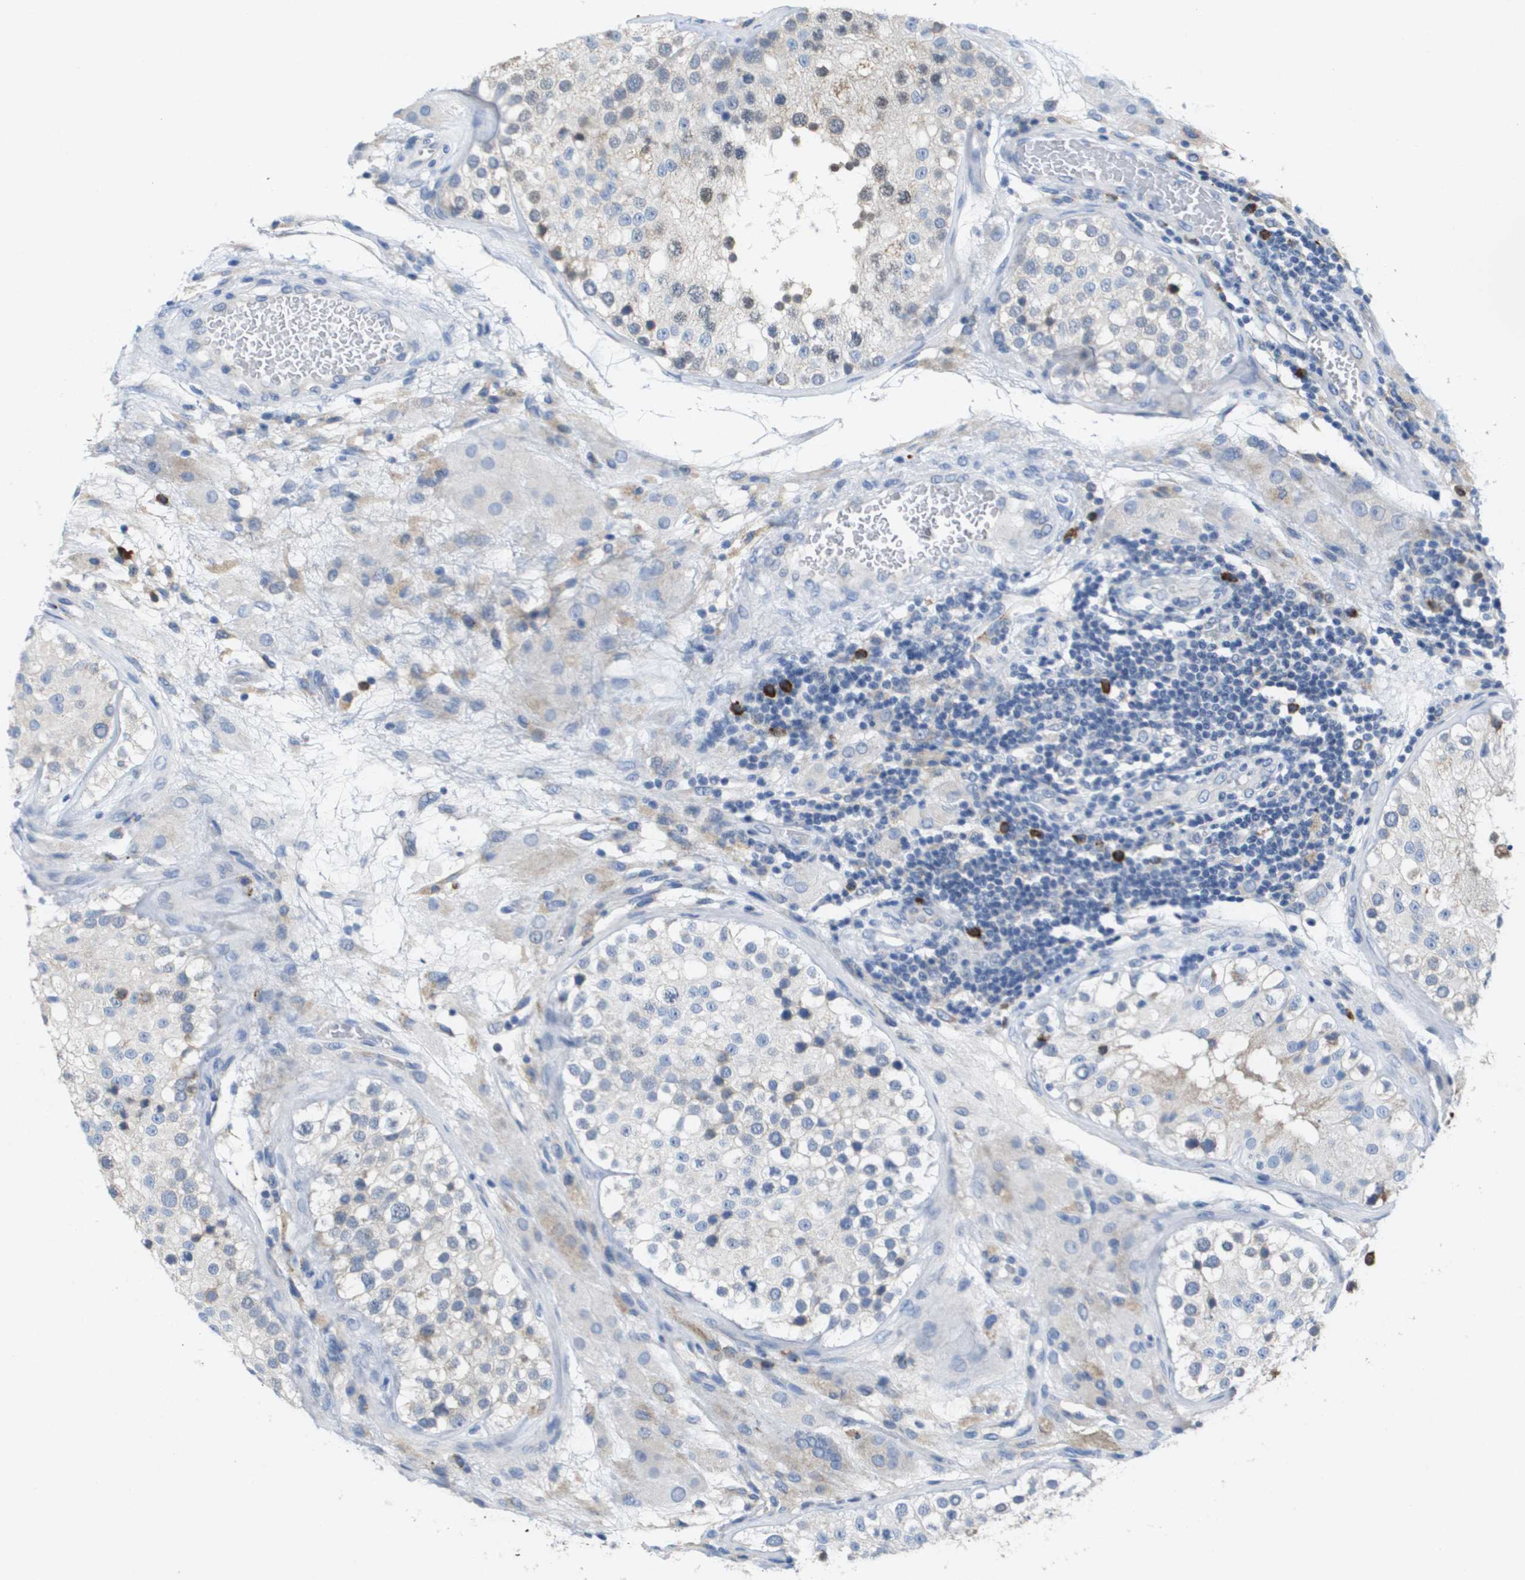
{"staining": {"intensity": "moderate", "quantity": "25%-75%", "location": "cytoplasmic/membranous,nuclear"}, "tissue": "testis", "cell_type": "Cells in seminiferous ducts", "image_type": "normal", "snomed": [{"axis": "morphology", "description": "Normal tissue, NOS"}, {"axis": "topography", "description": "Testis"}], "caption": "The immunohistochemical stain shows moderate cytoplasmic/membranous,nuclear expression in cells in seminiferous ducts of benign testis. (Stains: DAB in brown, nuclei in blue, Microscopy: brightfield microscopy at high magnification).", "gene": "CD3G", "patient": {"sex": "male", "age": 26}}